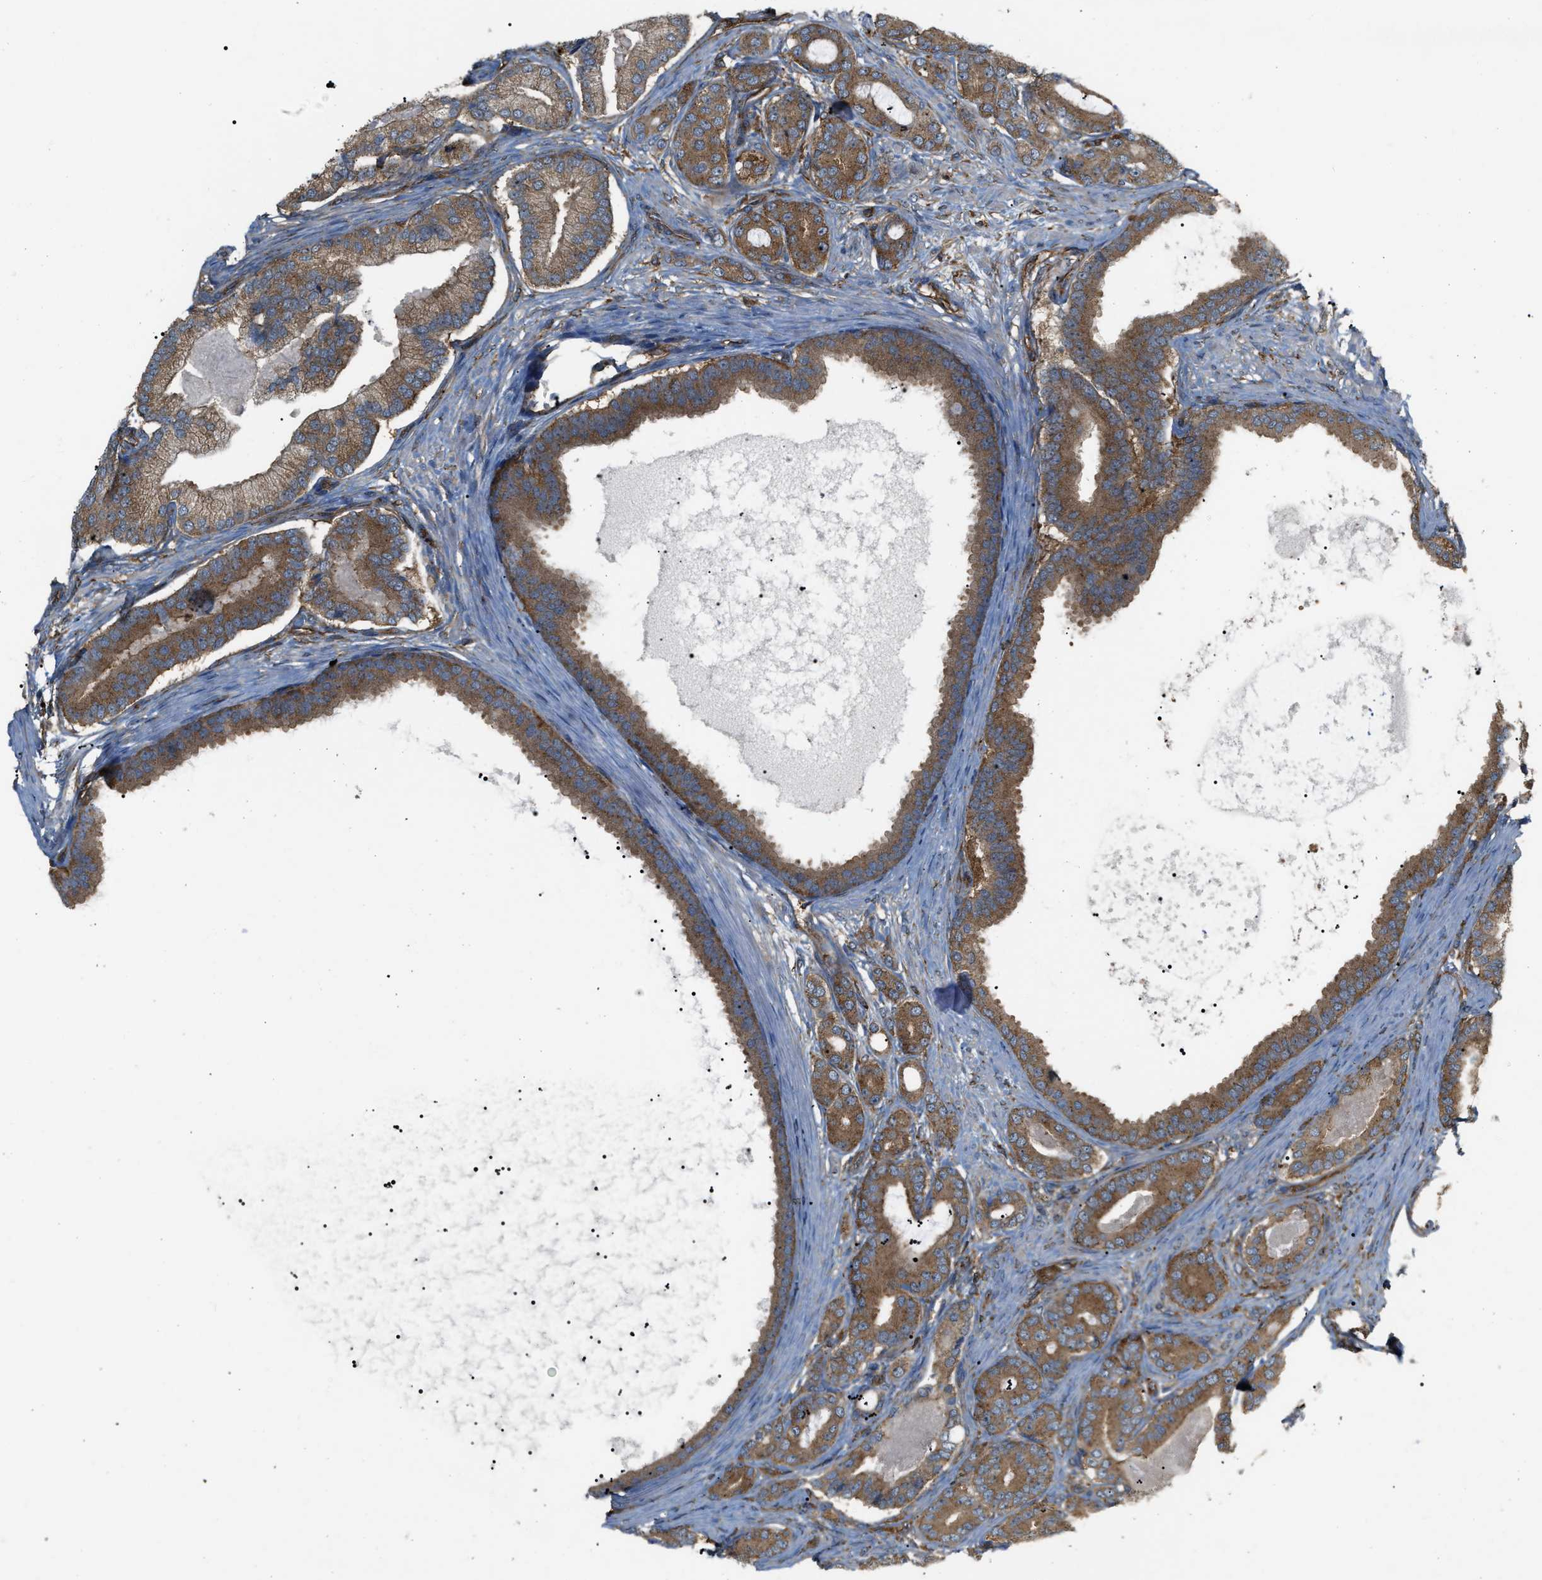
{"staining": {"intensity": "moderate", "quantity": ">75%", "location": "cytoplasmic/membranous"}, "tissue": "prostate cancer", "cell_type": "Tumor cells", "image_type": "cancer", "snomed": [{"axis": "morphology", "description": "Adenocarcinoma, High grade"}, {"axis": "topography", "description": "Prostate"}], "caption": "High-grade adenocarcinoma (prostate) stained for a protein (brown) demonstrates moderate cytoplasmic/membranous positive positivity in approximately >75% of tumor cells.", "gene": "PICALM", "patient": {"sex": "male", "age": 60}}